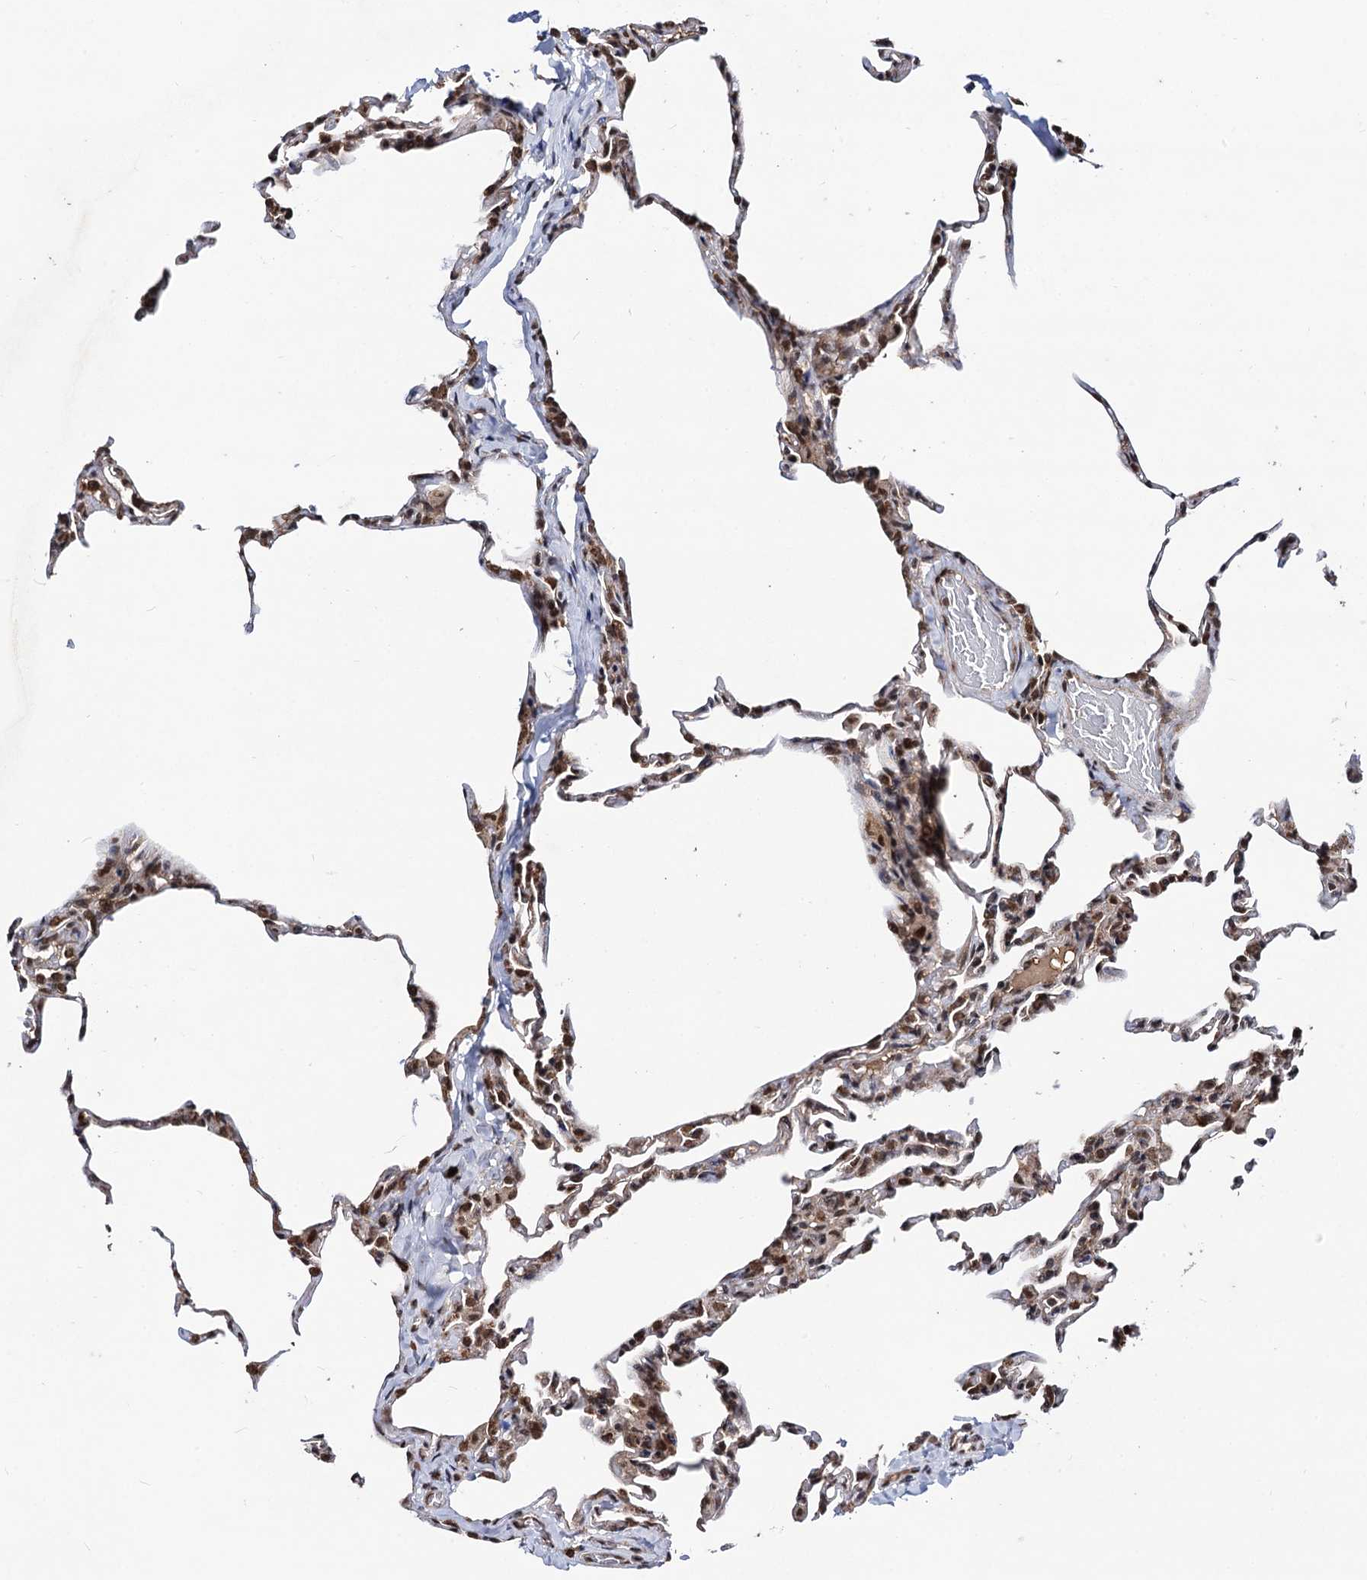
{"staining": {"intensity": "moderate", "quantity": "25%-75%", "location": "cytoplasmic/membranous,nuclear"}, "tissue": "lung", "cell_type": "Alveolar cells", "image_type": "normal", "snomed": [{"axis": "morphology", "description": "Normal tissue, NOS"}, {"axis": "topography", "description": "Lung"}], "caption": "Lung was stained to show a protein in brown. There is medium levels of moderate cytoplasmic/membranous,nuclear staining in about 25%-75% of alveolar cells.", "gene": "SFSWAP", "patient": {"sex": "male", "age": 20}}